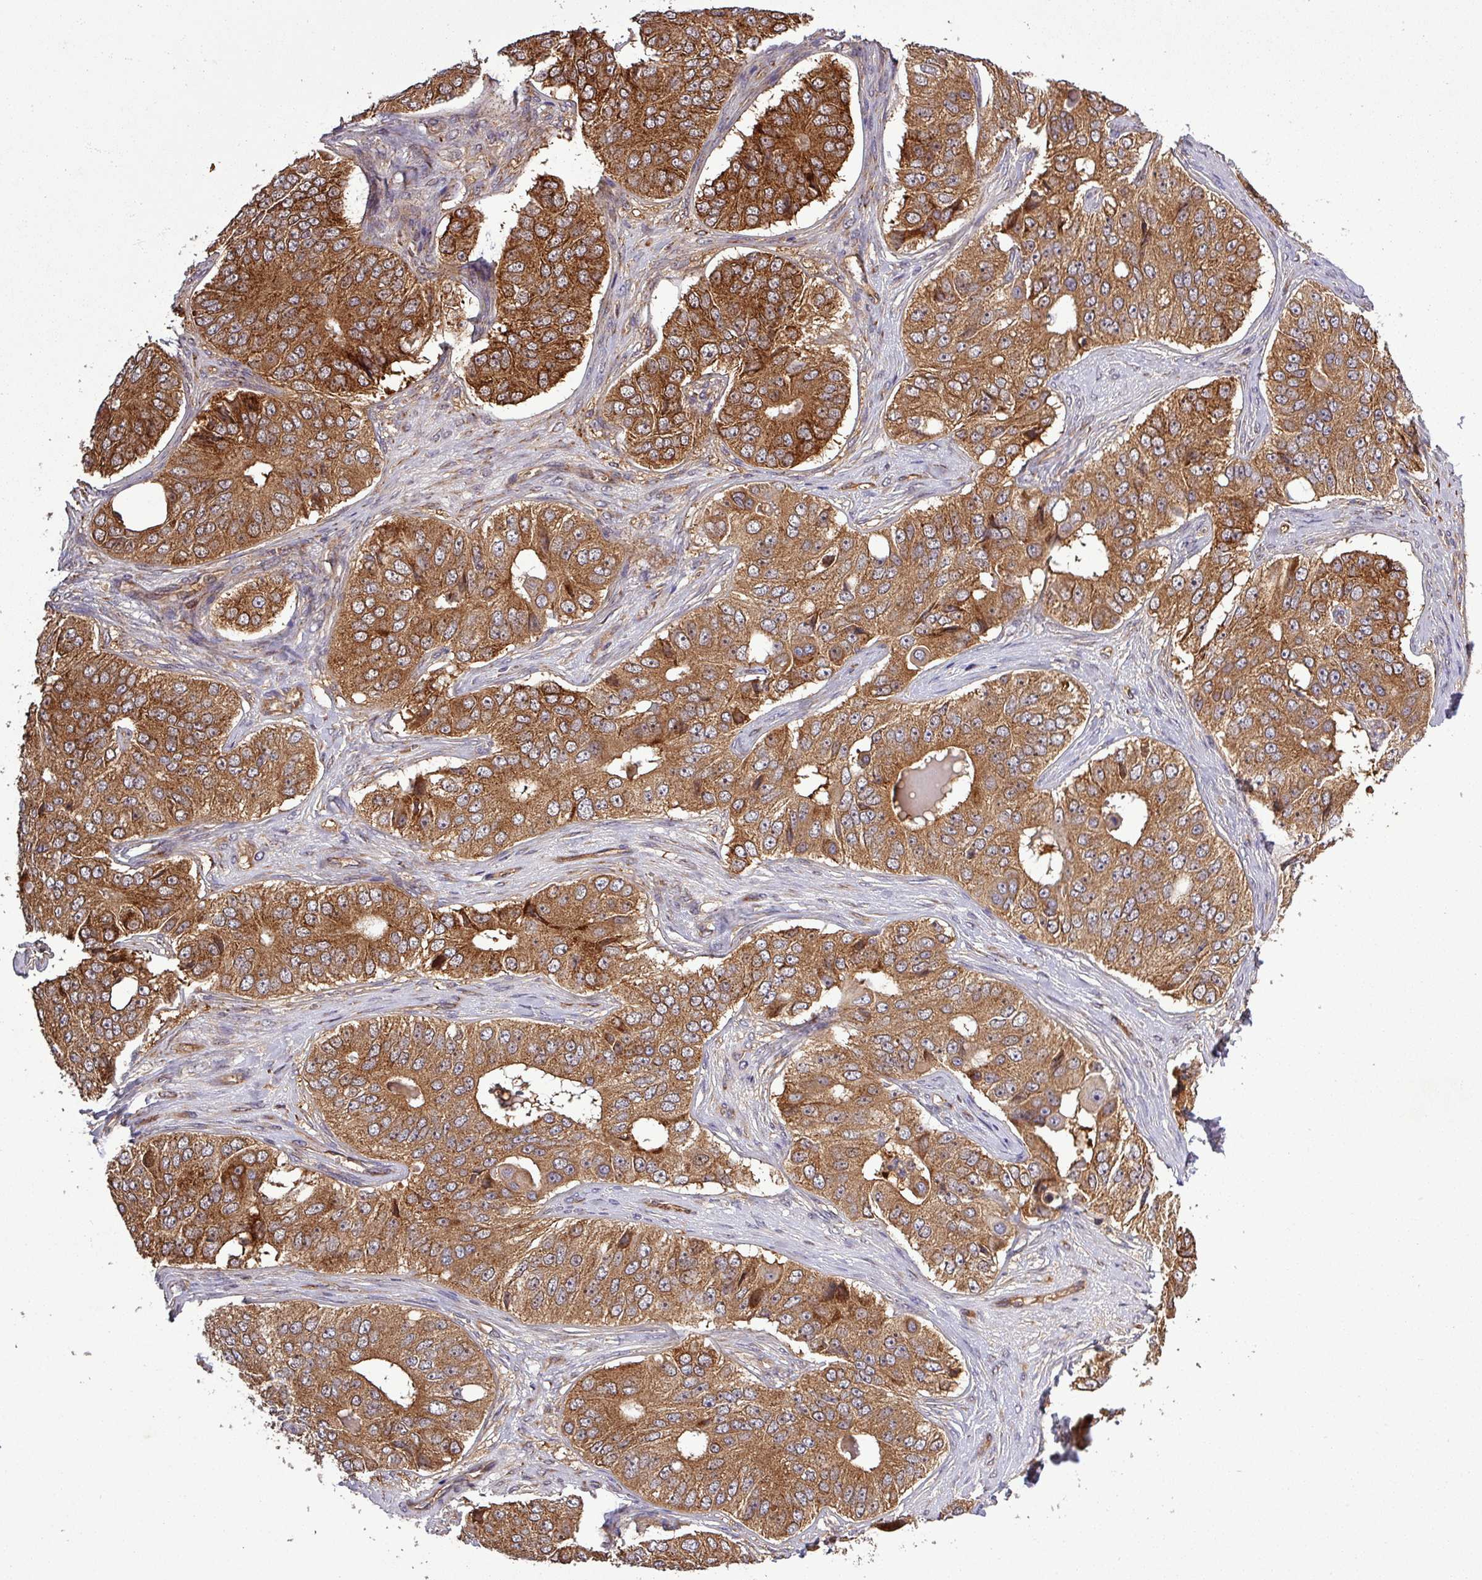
{"staining": {"intensity": "strong", "quantity": ">75%", "location": "cytoplasmic/membranous"}, "tissue": "ovarian cancer", "cell_type": "Tumor cells", "image_type": "cancer", "snomed": [{"axis": "morphology", "description": "Carcinoma, endometroid"}, {"axis": "topography", "description": "Ovary"}], "caption": "This micrograph demonstrates immunohistochemistry (IHC) staining of human ovarian cancer (endometroid carcinoma), with high strong cytoplasmic/membranous positivity in about >75% of tumor cells.", "gene": "SIRPB2", "patient": {"sex": "female", "age": 51}}